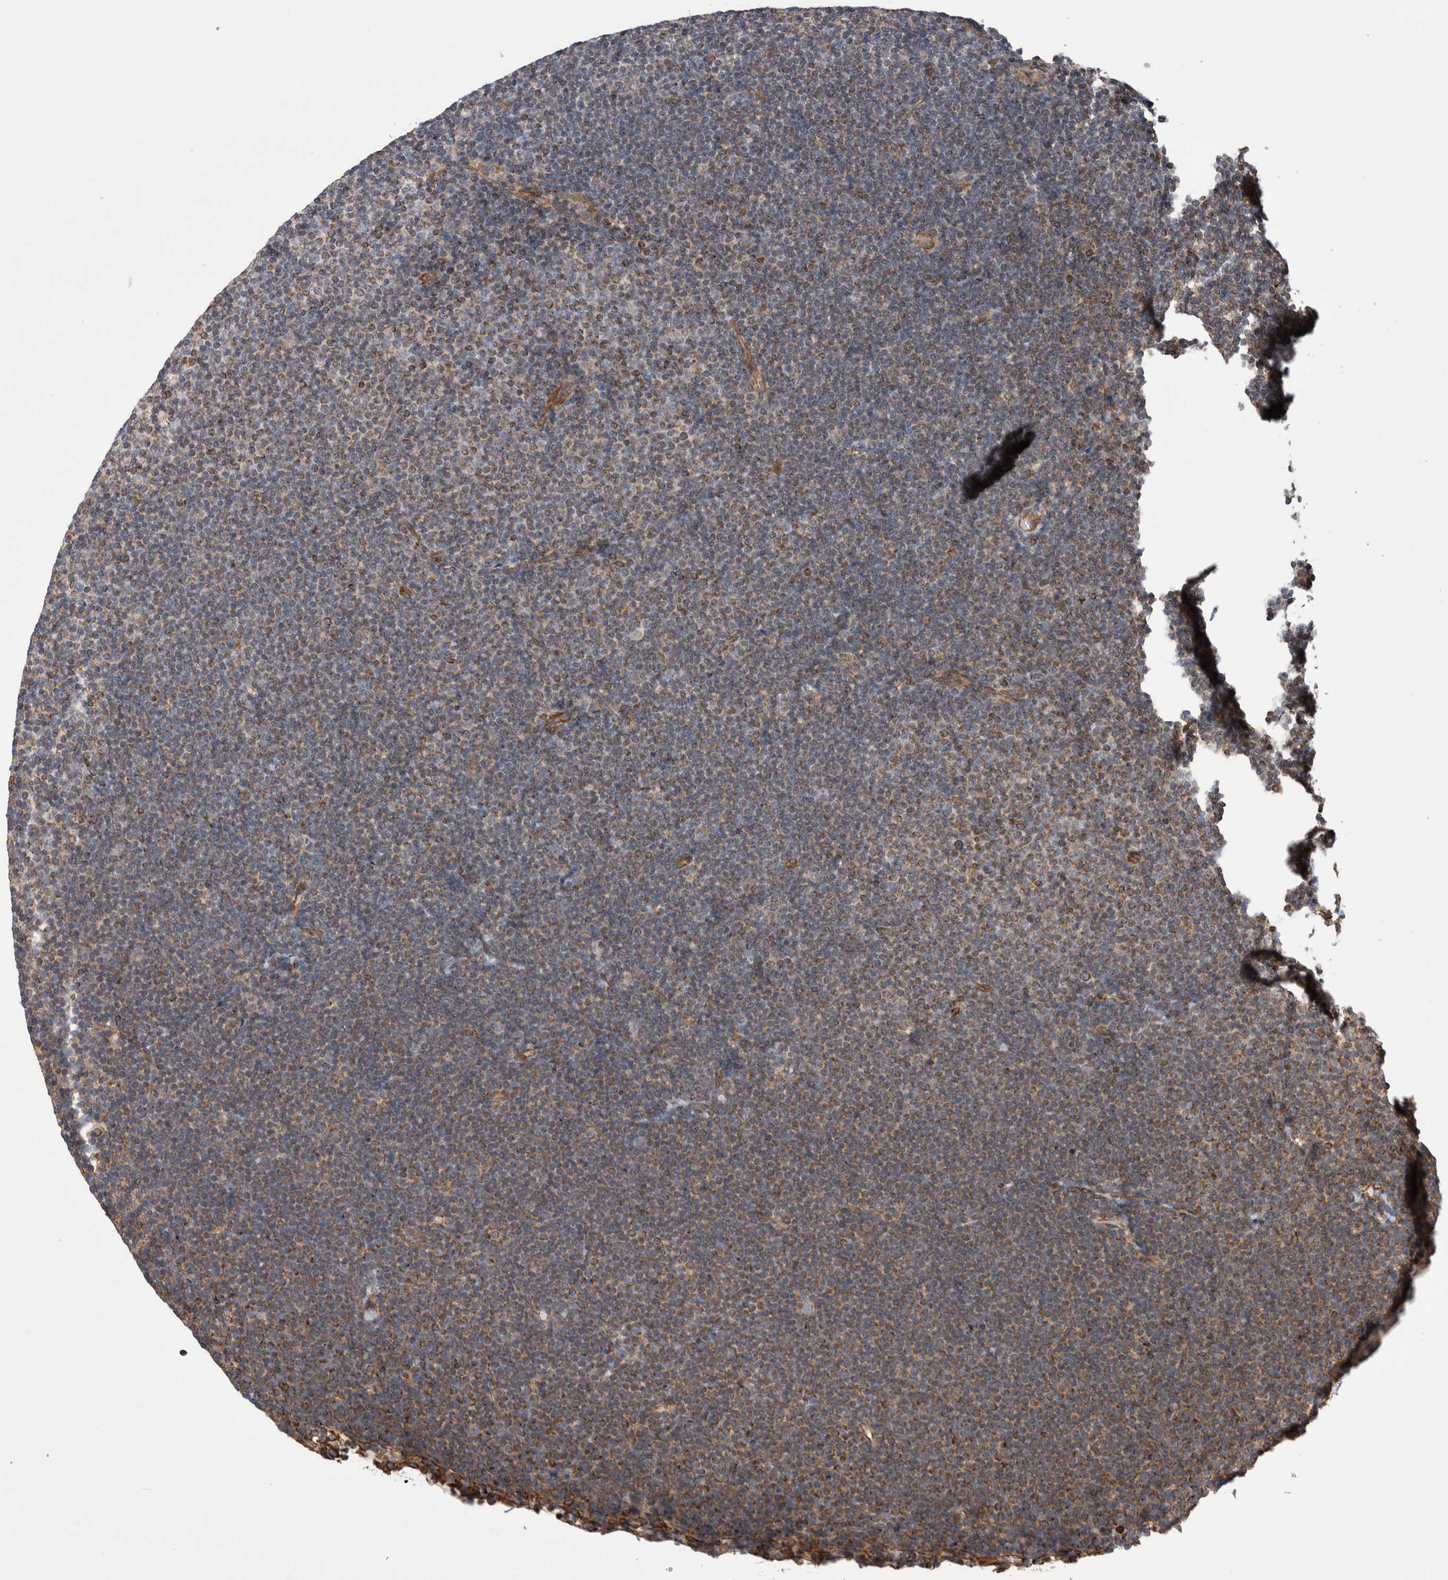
{"staining": {"intensity": "moderate", "quantity": "25%-75%", "location": "cytoplasmic/membranous"}, "tissue": "lymphoma", "cell_type": "Tumor cells", "image_type": "cancer", "snomed": [{"axis": "morphology", "description": "Malignant lymphoma, non-Hodgkin's type, Low grade"}, {"axis": "topography", "description": "Lymph node"}], "caption": "IHC (DAB) staining of human lymphoma displays moderate cytoplasmic/membranous protein expression in about 25%-75% of tumor cells.", "gene": "KIF12", "patient": {"sex": "female", "age": 53}}